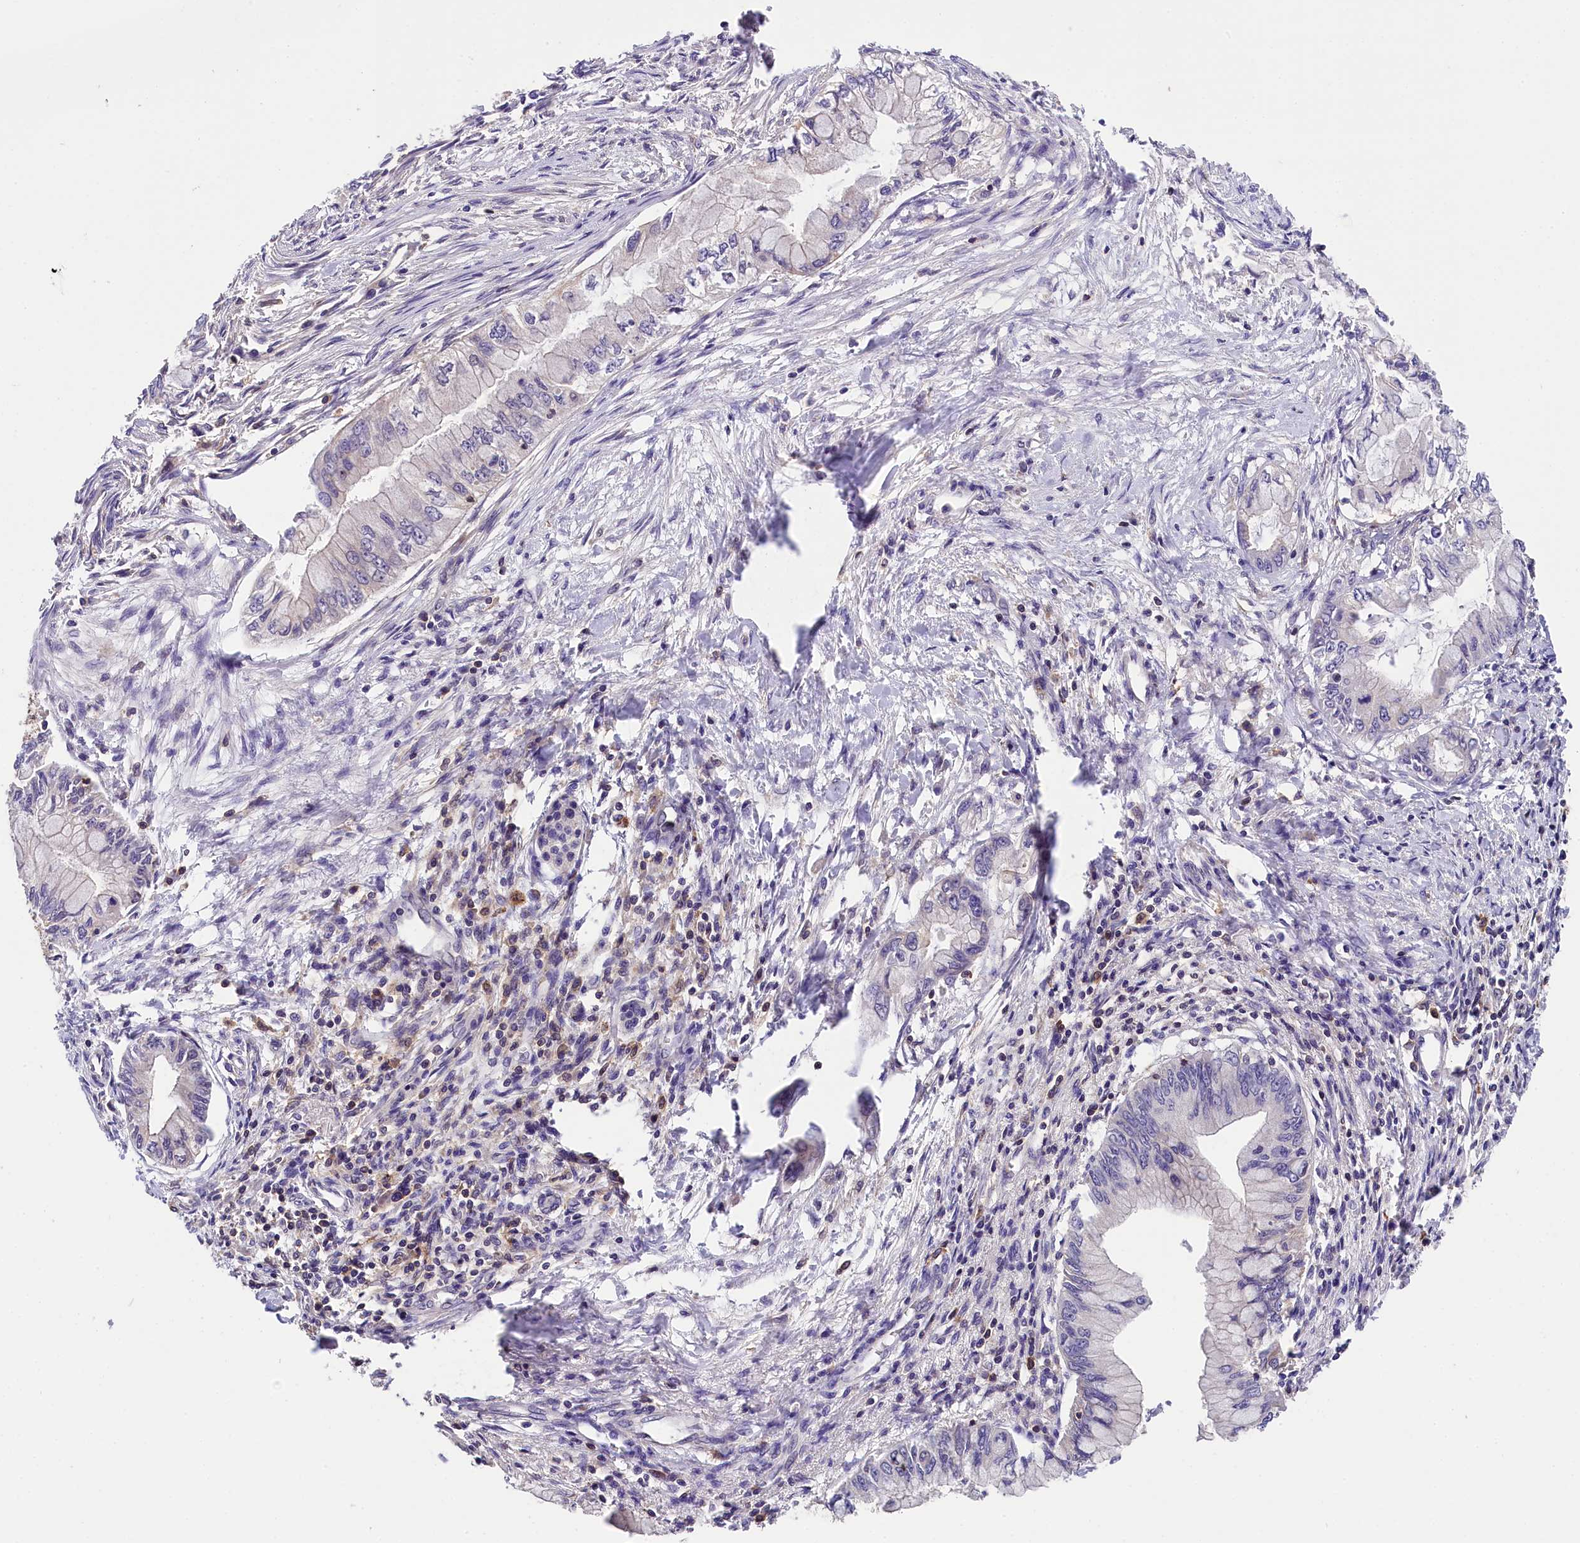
{"staining": {"intensity": "negative", "quantity": "none", "location": "none"}, "tissue": "pancreatic cancer", "cell_type": "Tumor cells", "image_type": "cancer", "snomed": [{"axis": "morphology", "description": "Adenocarcinoma, NOS"}, {"axis": "topography", "description": "Pancreas"}], "caption": "Tumor cells show no significant protein staining in pancreatic cancer.", "gene": "SKIDA1", "patient": {"sex": "male", "age": 48}}